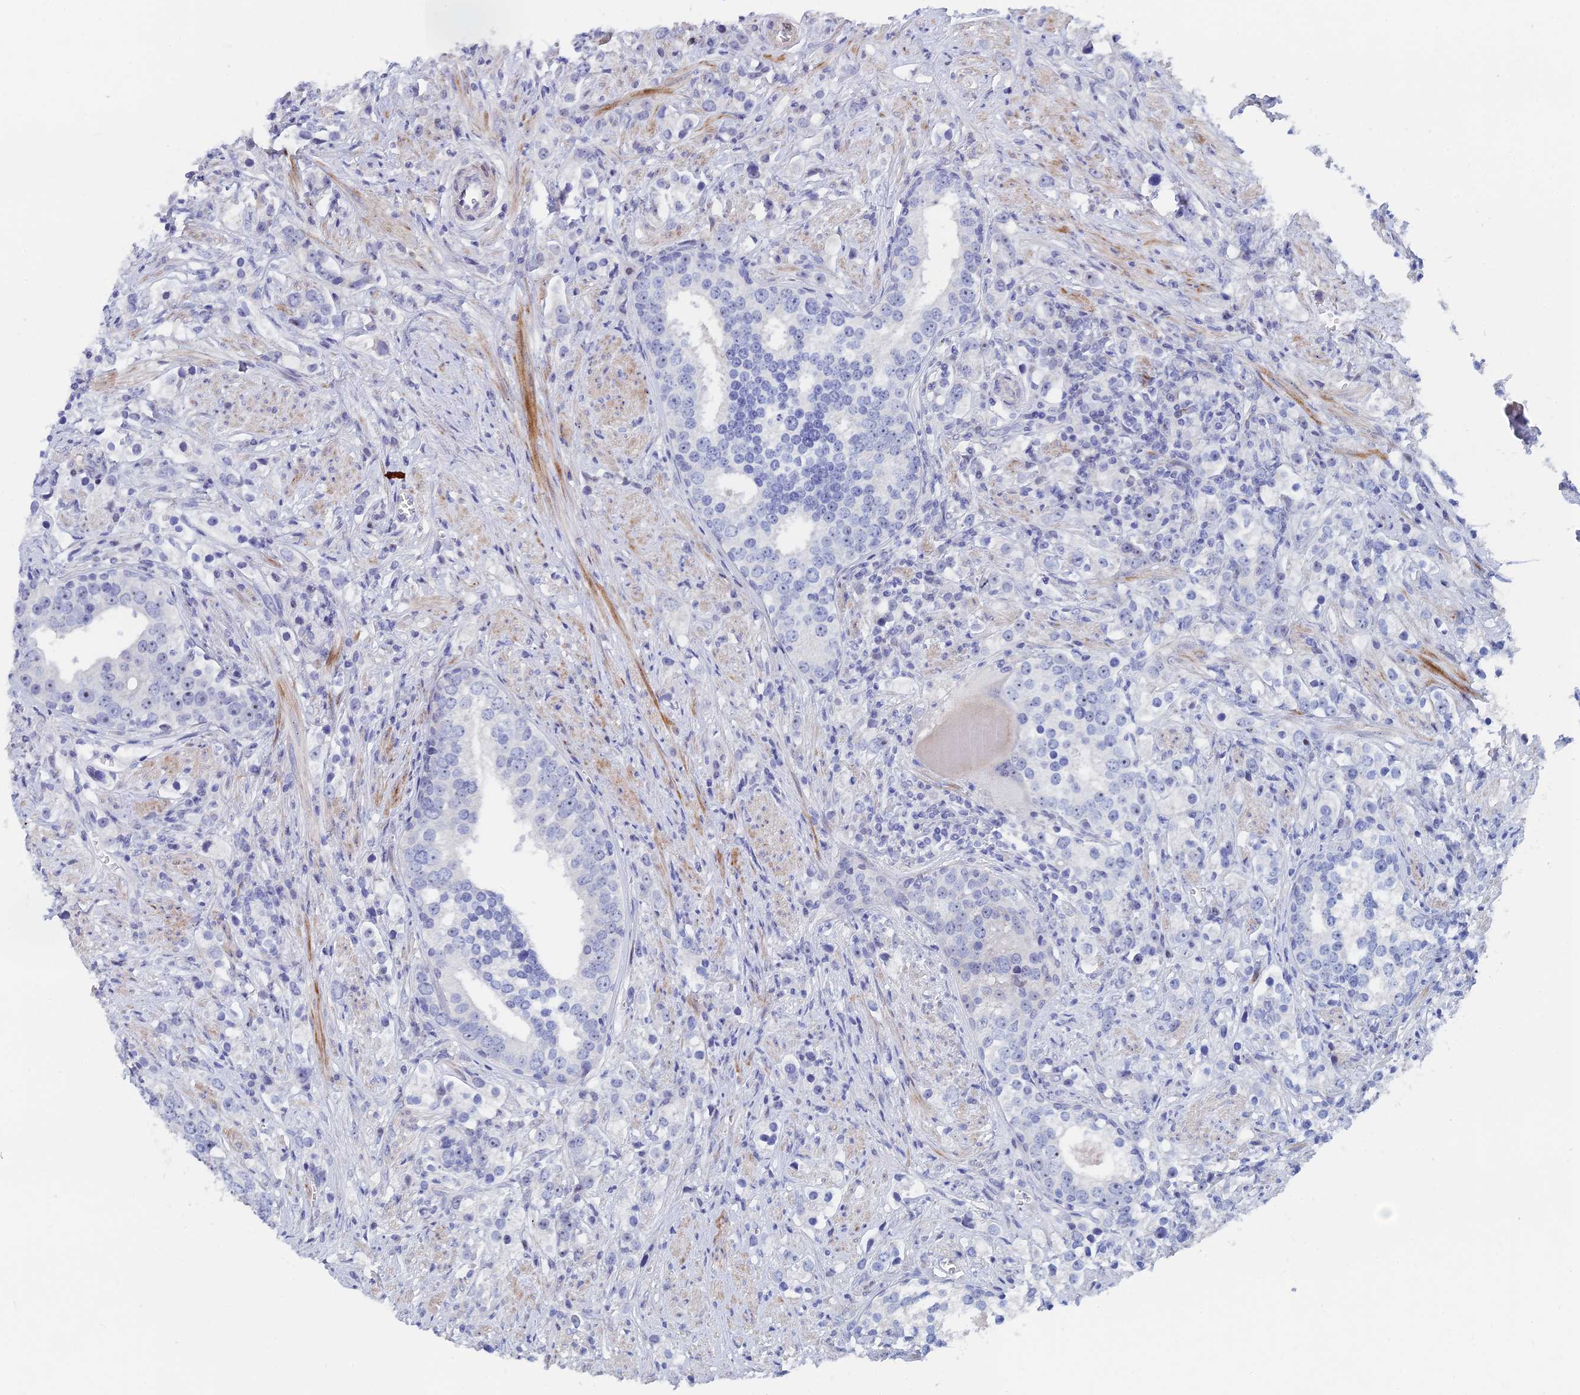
{"staining": {"intensity": "negative", "quantity": "none", "location": "none"}, "tissue": "prostate cancer", "cell_type": "Tumor cells", "image_type": "cancer", "snomed": [{"axis": "morphology", "description": "Adenocarcinoma, High grade"}, {"axis": "topography", "description": "Prostate"}], "caption": "High power microscopy histopathology image of an immunohistochemistry (IHC) photomicrograph of prostate cancer, revealing no significant staining in tumor cells. (DAB immunohistochemistry, high magnification).", "gene": "DRGX", "patient": {"sex": "male", "age": 71}}